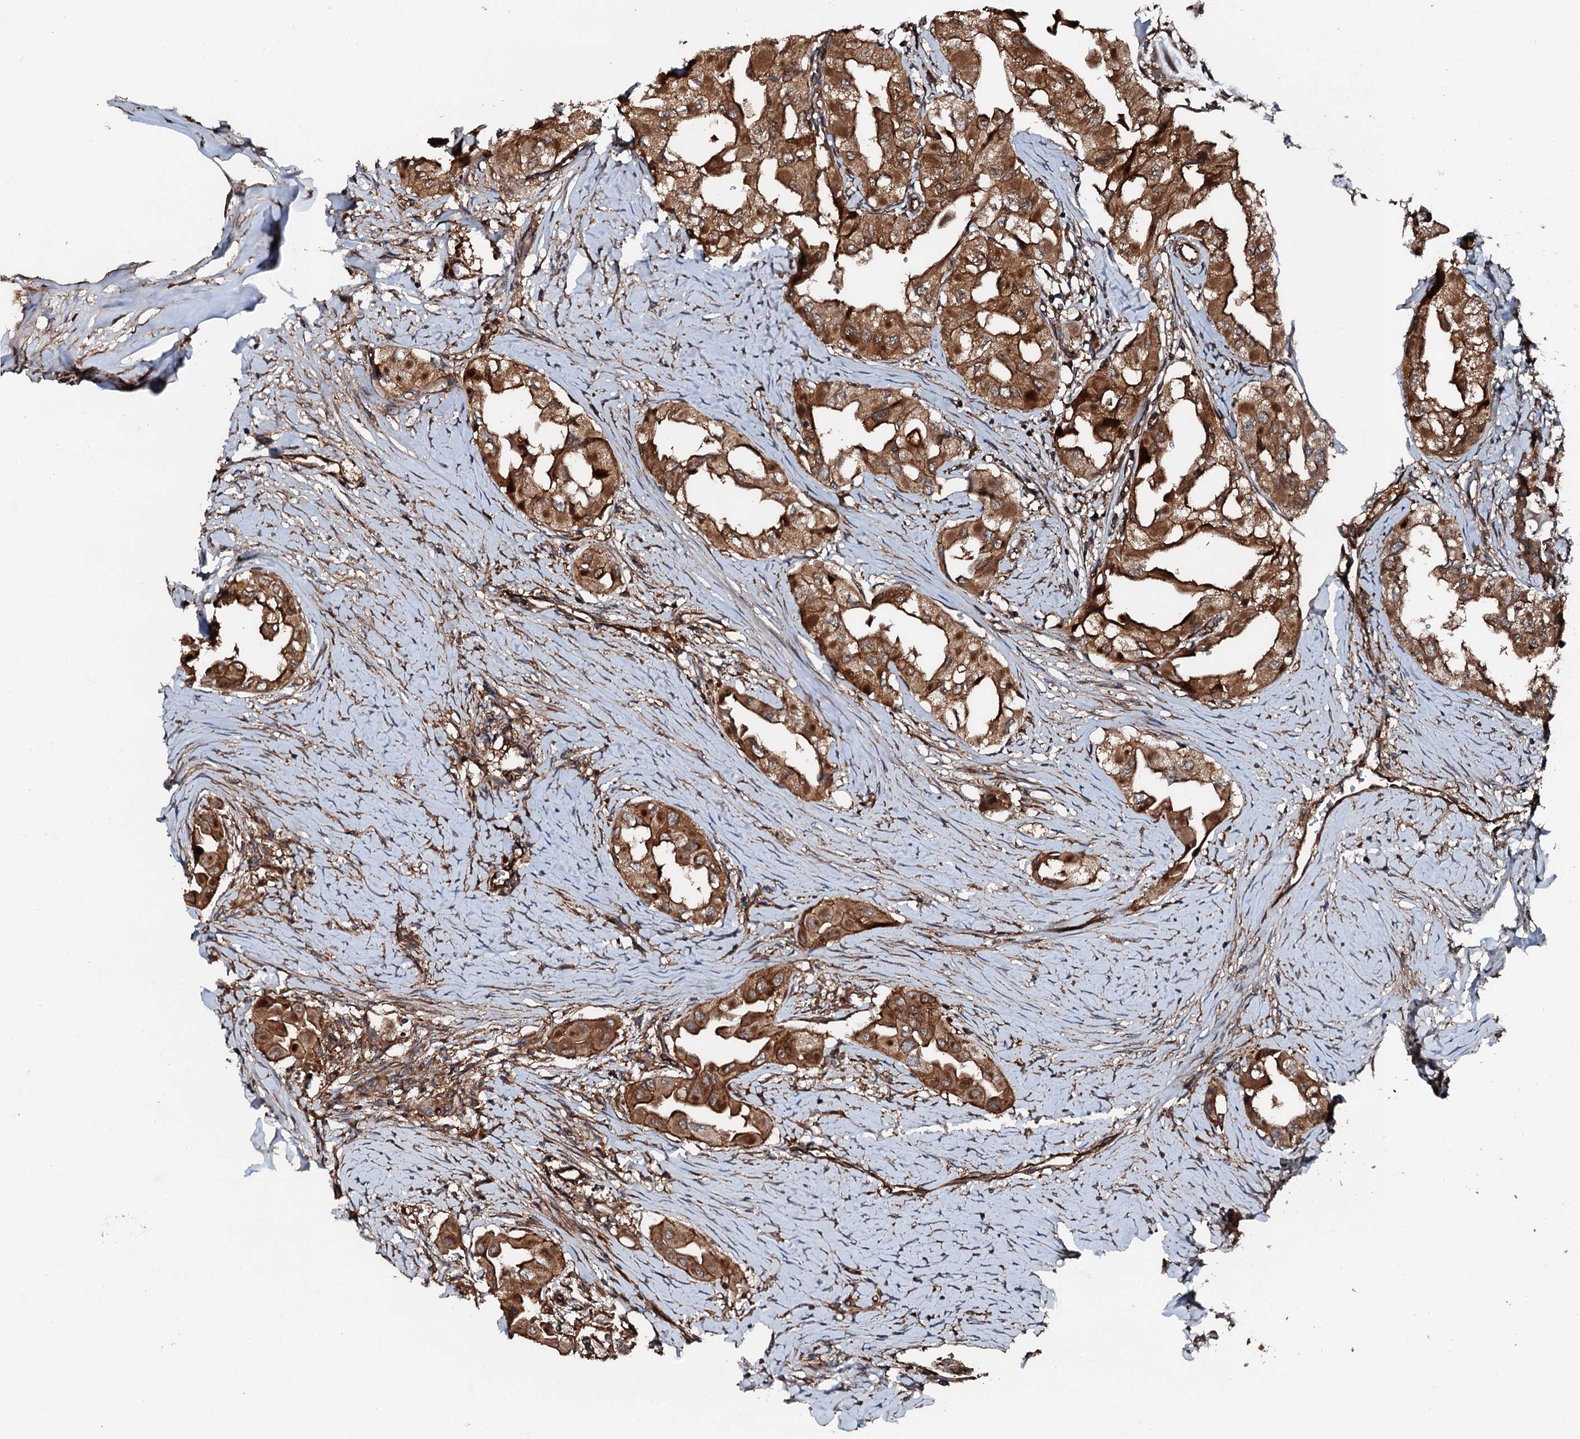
{"staining": {"intensity": "moderate", "quantity": ">75%", "location": "cytoplasmic/membranous"}, "tissue": "thyroid cancer", "cell_type": "Tumor cells", "image_type": "cancer", "snomed": [{"axis": "morphology", "description": "Papillary adenocarcinoma, NOS"}, {"axis": "topography", "description": "Thyroid gland"}], "caption": "Brown immunohistochemical staining in human thyroid cancer (papillary adenocarcinoma) demonstrates moderate cytoplasmic/membranous staining in approximately >75% of tumor cells.", "gene": "FLYWCH1", "patient": {"sex": "female", "age": 59}}